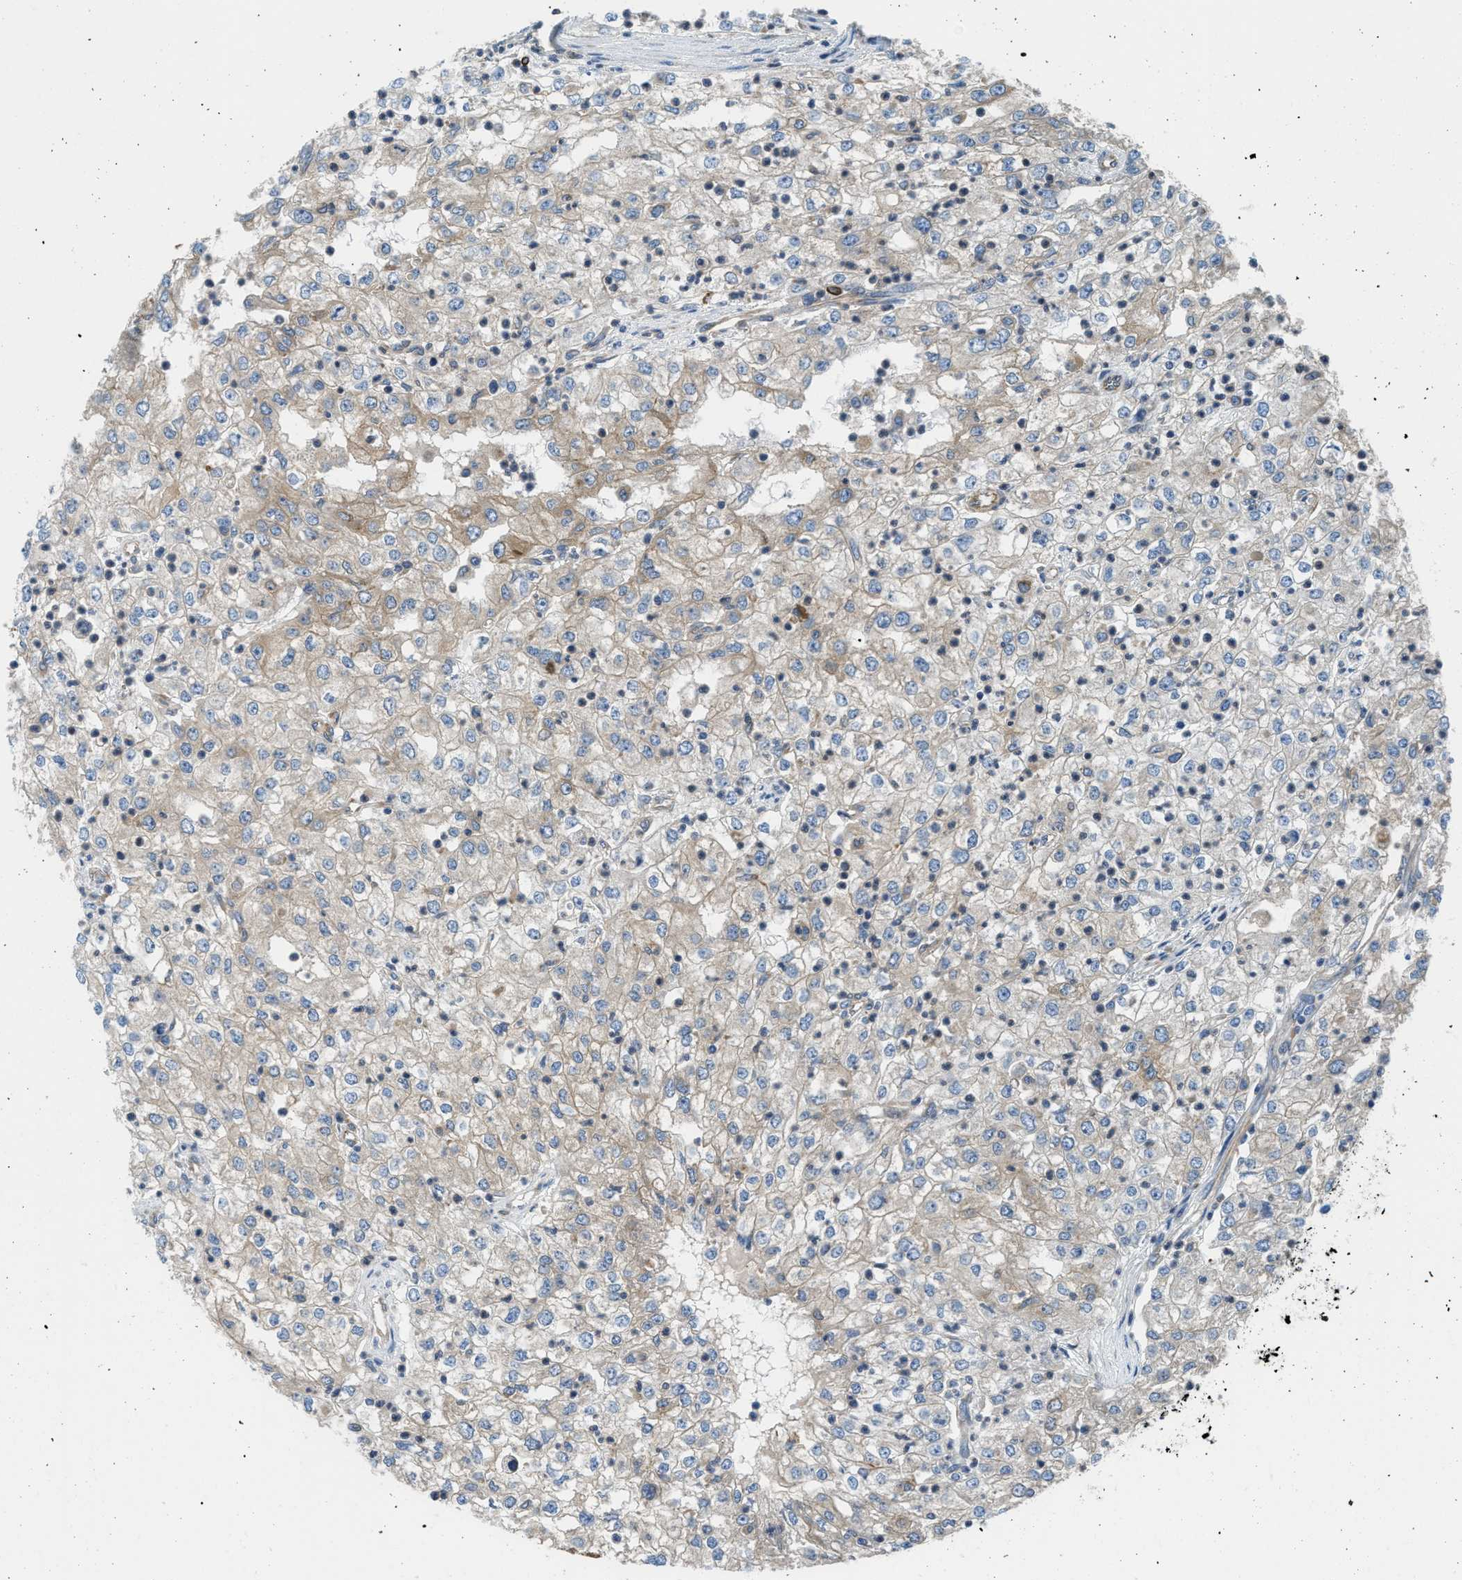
{"staining": {"intensity": "weak", "quantity": "25%-75%", "location": "cytoplasmic/membranous"}, "tissue": "renal cancer", "cell_type": "Tumor cells", "image_type": "cancer", "snomed": [{"axis": "morphology", "description": "Adenocarcinoma, NOS"}, {"axis": "topography", "description": "Kidney"}], "caption": "IHC micrograph of neoplastic tissue: renal cancer (adenocarcinoma) stained using immunohistochemistry (IHC) demonstrates low levels of weak protein expression localized specifically in the cytoplasmic/membranous of tumor cells, appearing as a cytoplasmic/membranous brown color.", "gene": "HSD17B12", "patient": {"sex": "female", "age": 54}}